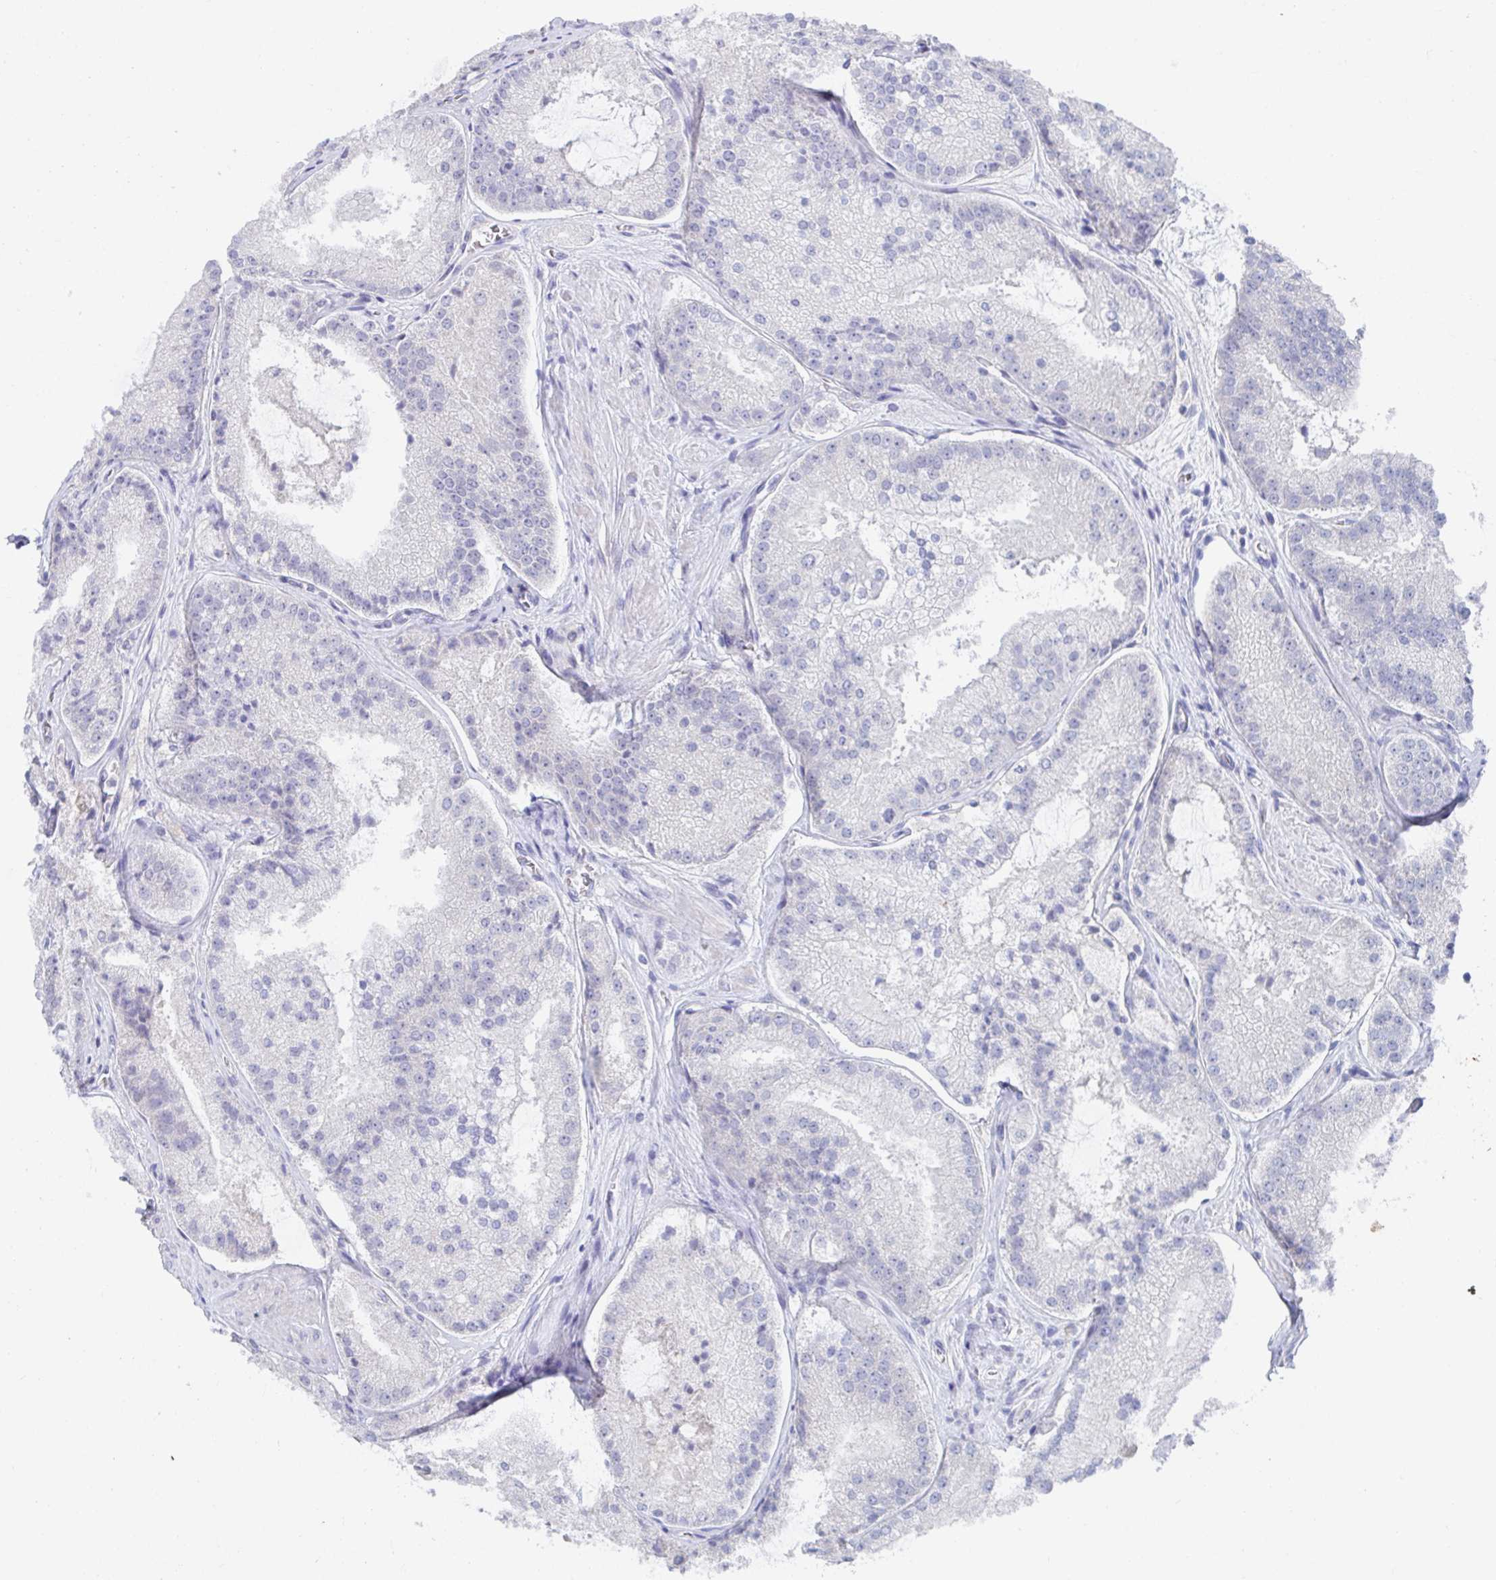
{"staining": {"intensity": "negative", "quantity": "none", "location": "none"}, "tissue": "prostate cancer", "cell_type": "Tumor cells", "image_type": "cancer", "snomed": [{"axis": "morphology", "description": "Adenocarcinoma, High grade"}, {"axis": "topography", "description": "Prostate"}], "caption": "An immunohistochemistry (IHC) image of high-grade adenocarcinoma (prostate) is shown. There is no staining in tumor cells of high-grade adenocarcinoma (prostate).", "gene": "KCNK5", "patient": {"sex": "male", "age": 73}}